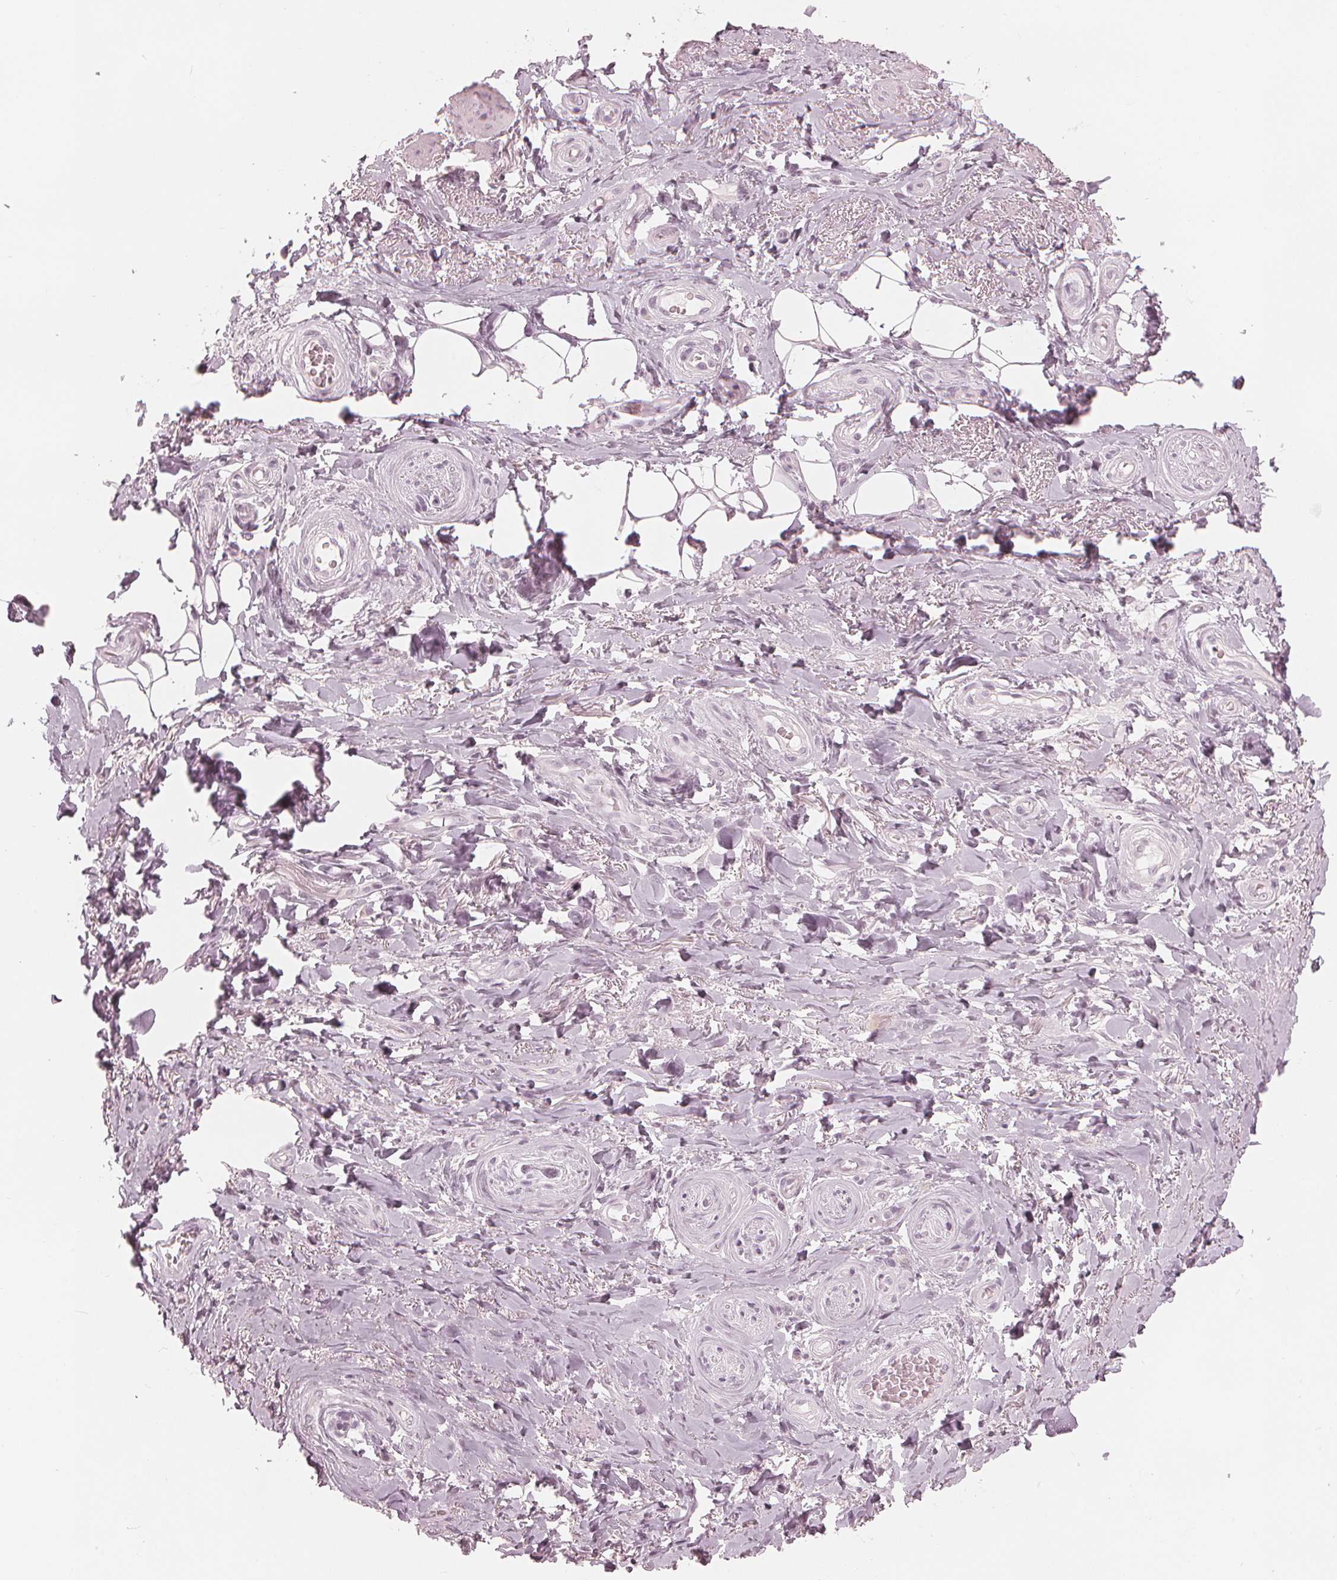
{"staining": {"intensity": "negative", "quantity": "none", "location": "none"}, "tissue": "adipose tissue", "cell_type": "Adipocytes", "image_type": "normal", "snomed": [{"axis": "morphology", "description": "Normal tissue, NOS"}, {"axis": "topography", "description": "Anal"}, {"axis": "topography", "description": "Peripheral nerve tissue"}], "caption": "Immunohistochemical staining of benign human adipose tissue displays no significant staining in adipocytes. (Stains: DAB (3,3'-diaminobenzidine) immunohistochemistry (IHC) with hematoxylin counter stain, Microscopy: brightfield microscopy at high magnification).", "gene": "PAEP", "patient": {"sex": "male", "age": 53}}